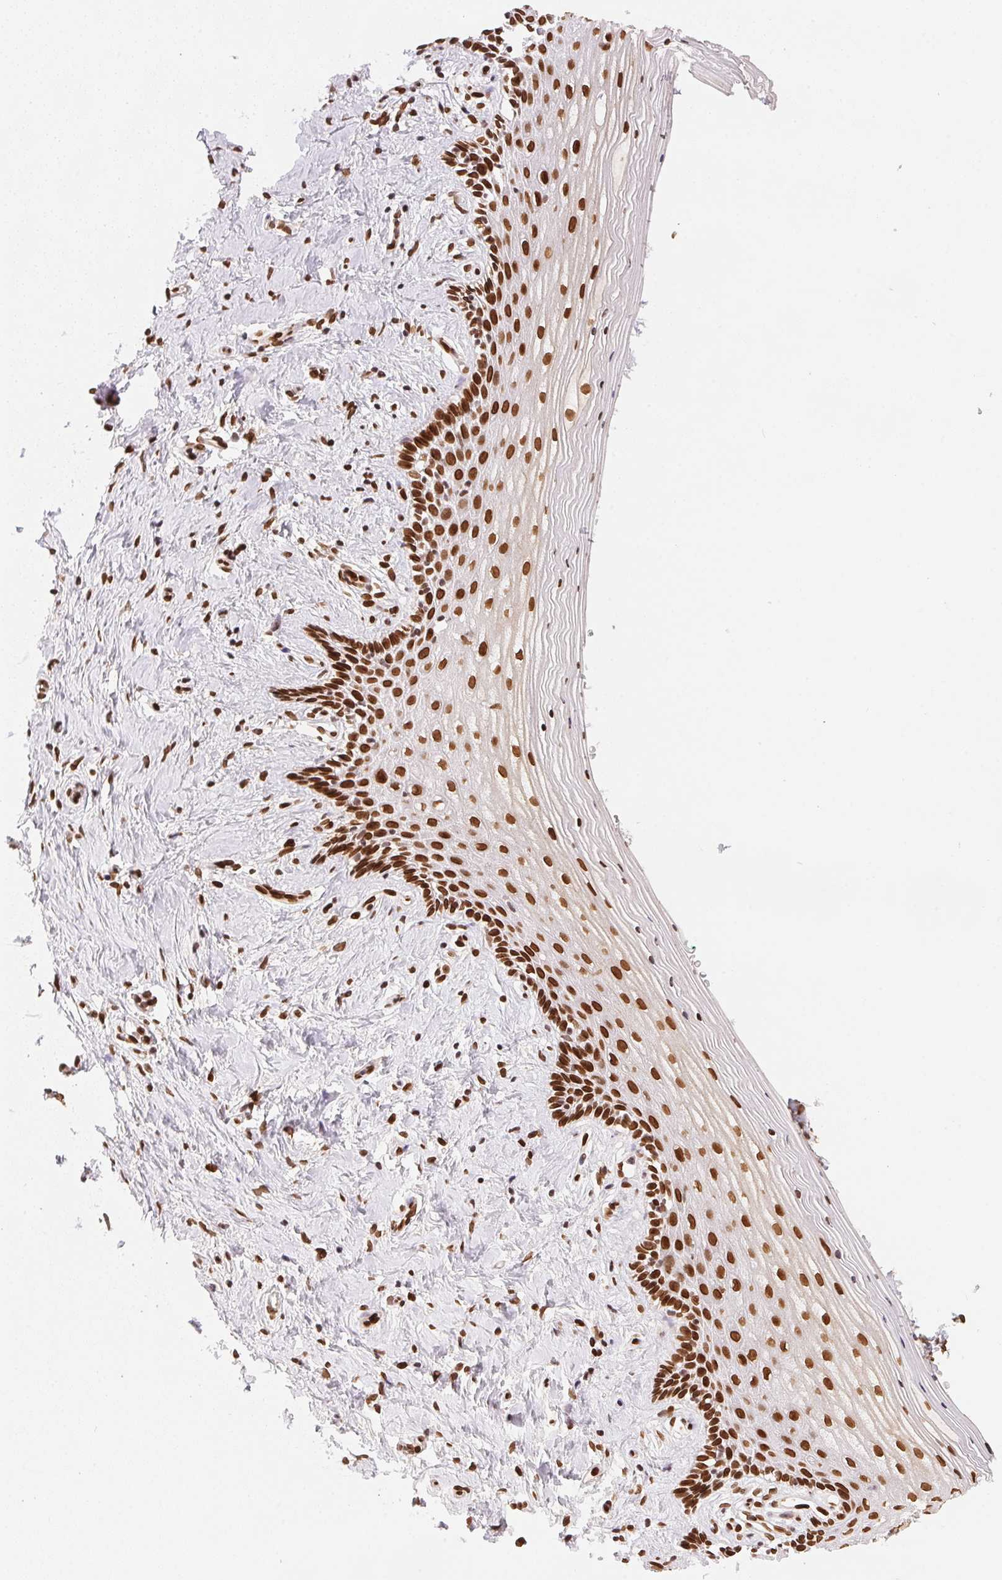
{"staining": {"intensity": "strong", "quantity": ">75%", "location": "nuclear"}, "tissue": "vagina", "cell_type": "Squamous epithelial cells", "image_type": "normal", "snomed": [{"axis": "morphology", "description": "Normal tissue, NOS"}, {"axis": "topography", "description": "Vagina"}], "caption": "Protein analysis of normal vagina exhibits strong nuclear expression in approximately >75% of squamous epithelial cells.", "gene": "SAP30BP", "patient": {"sex": "female", "age": 42}}